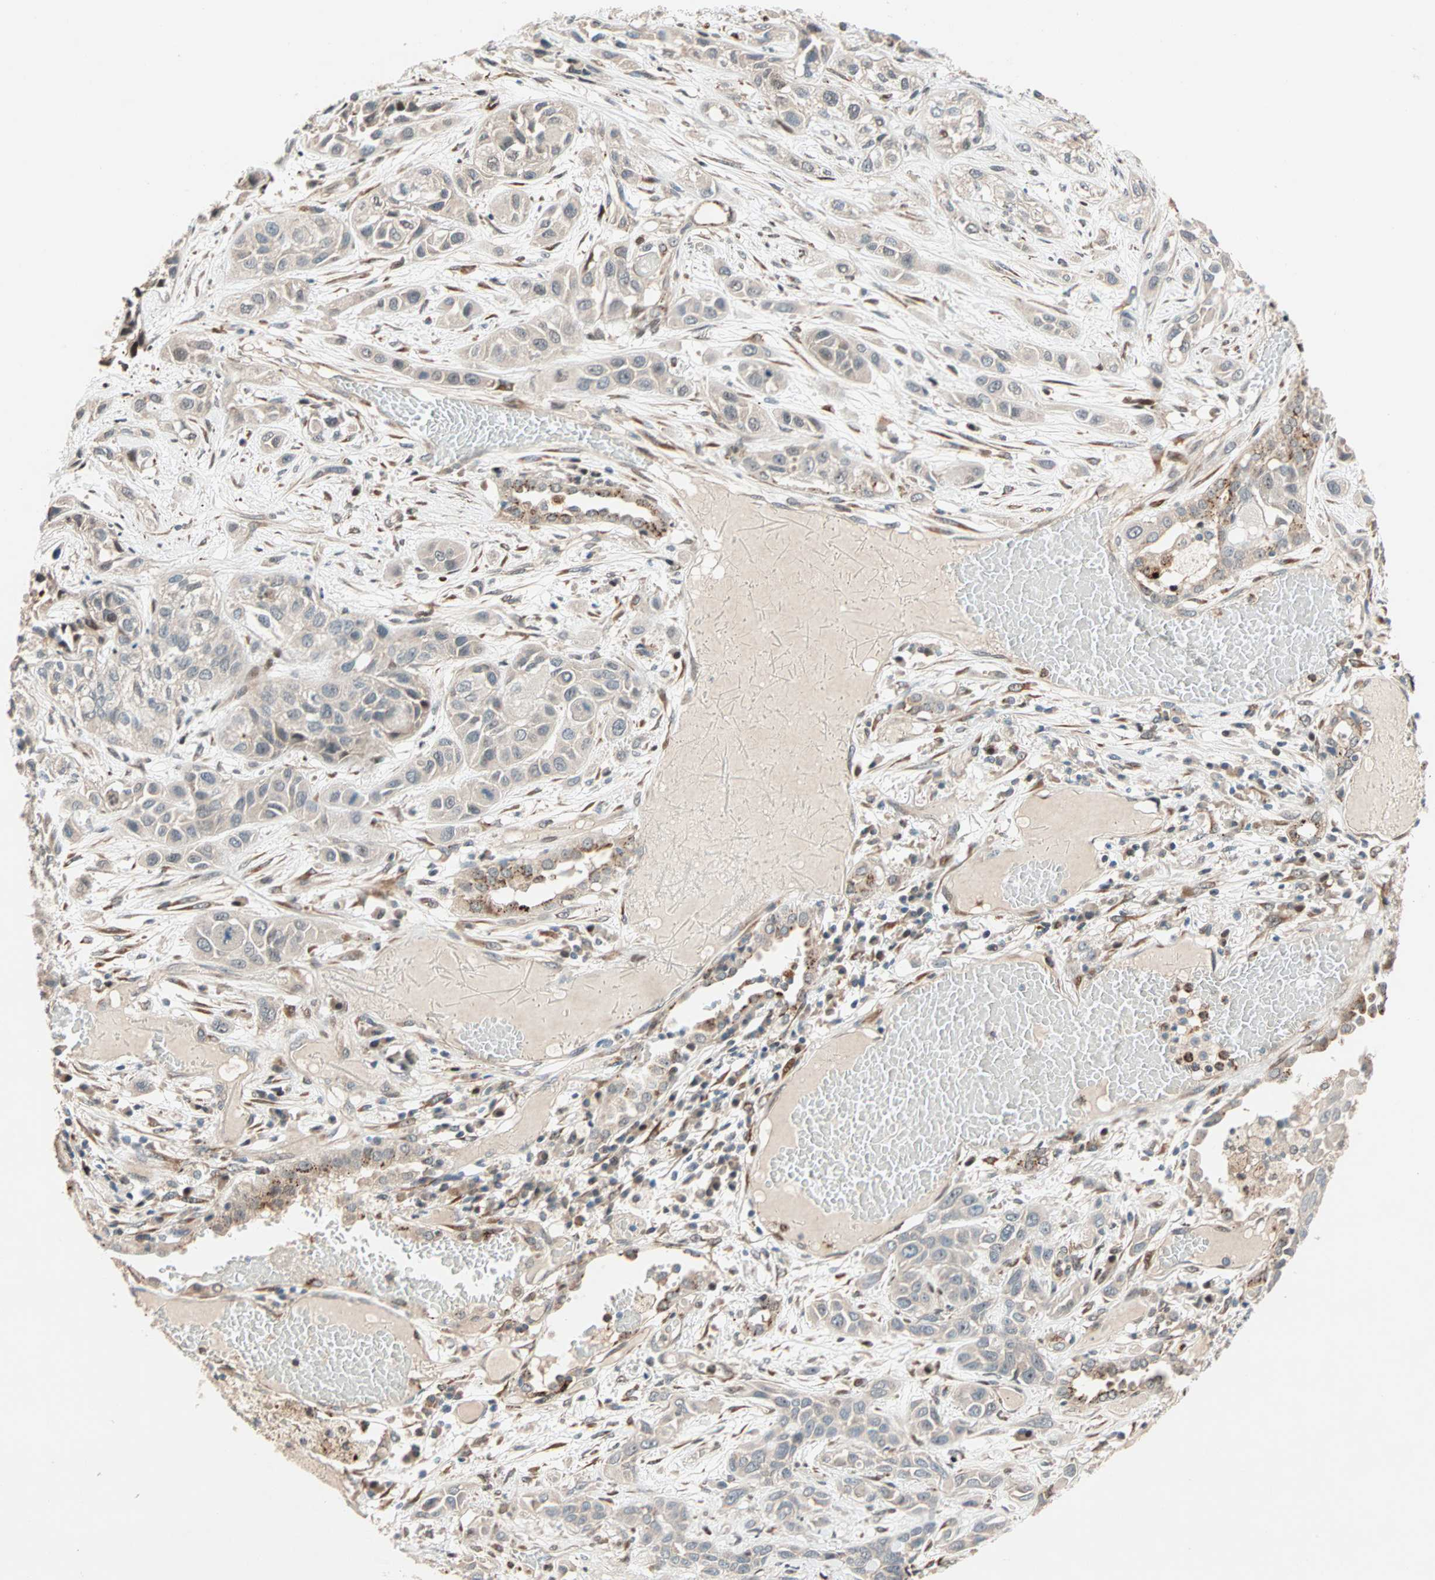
{"staining": {"intensity": "moderate", "quantity": "25%-75%", "location": "cytoplasmic/membranous"}, "tissue": "lung cancer", "cell_type": "Tumor cells", "image_type": "cancer", "snomed": [{"axis": "morphology", "description": "Squamous cell carcinoma, NOS"}, {"axis": "topography", "description": "Lung"}], "caption": "High-power microscopy captured an IHC histopathology image of squamous cell carcinoma (lung), revealing moderate cytoplasmic/membranous staining in about 25%-75% of tumor cells. The staining was performed using DAB (3,3'-diaminobenzidine), with brown indicating positive protein expression. Nuclei are stained blue with hematoxylin.", "gene": "HECW1", "patient": {"sex": "male", "age": 71}}